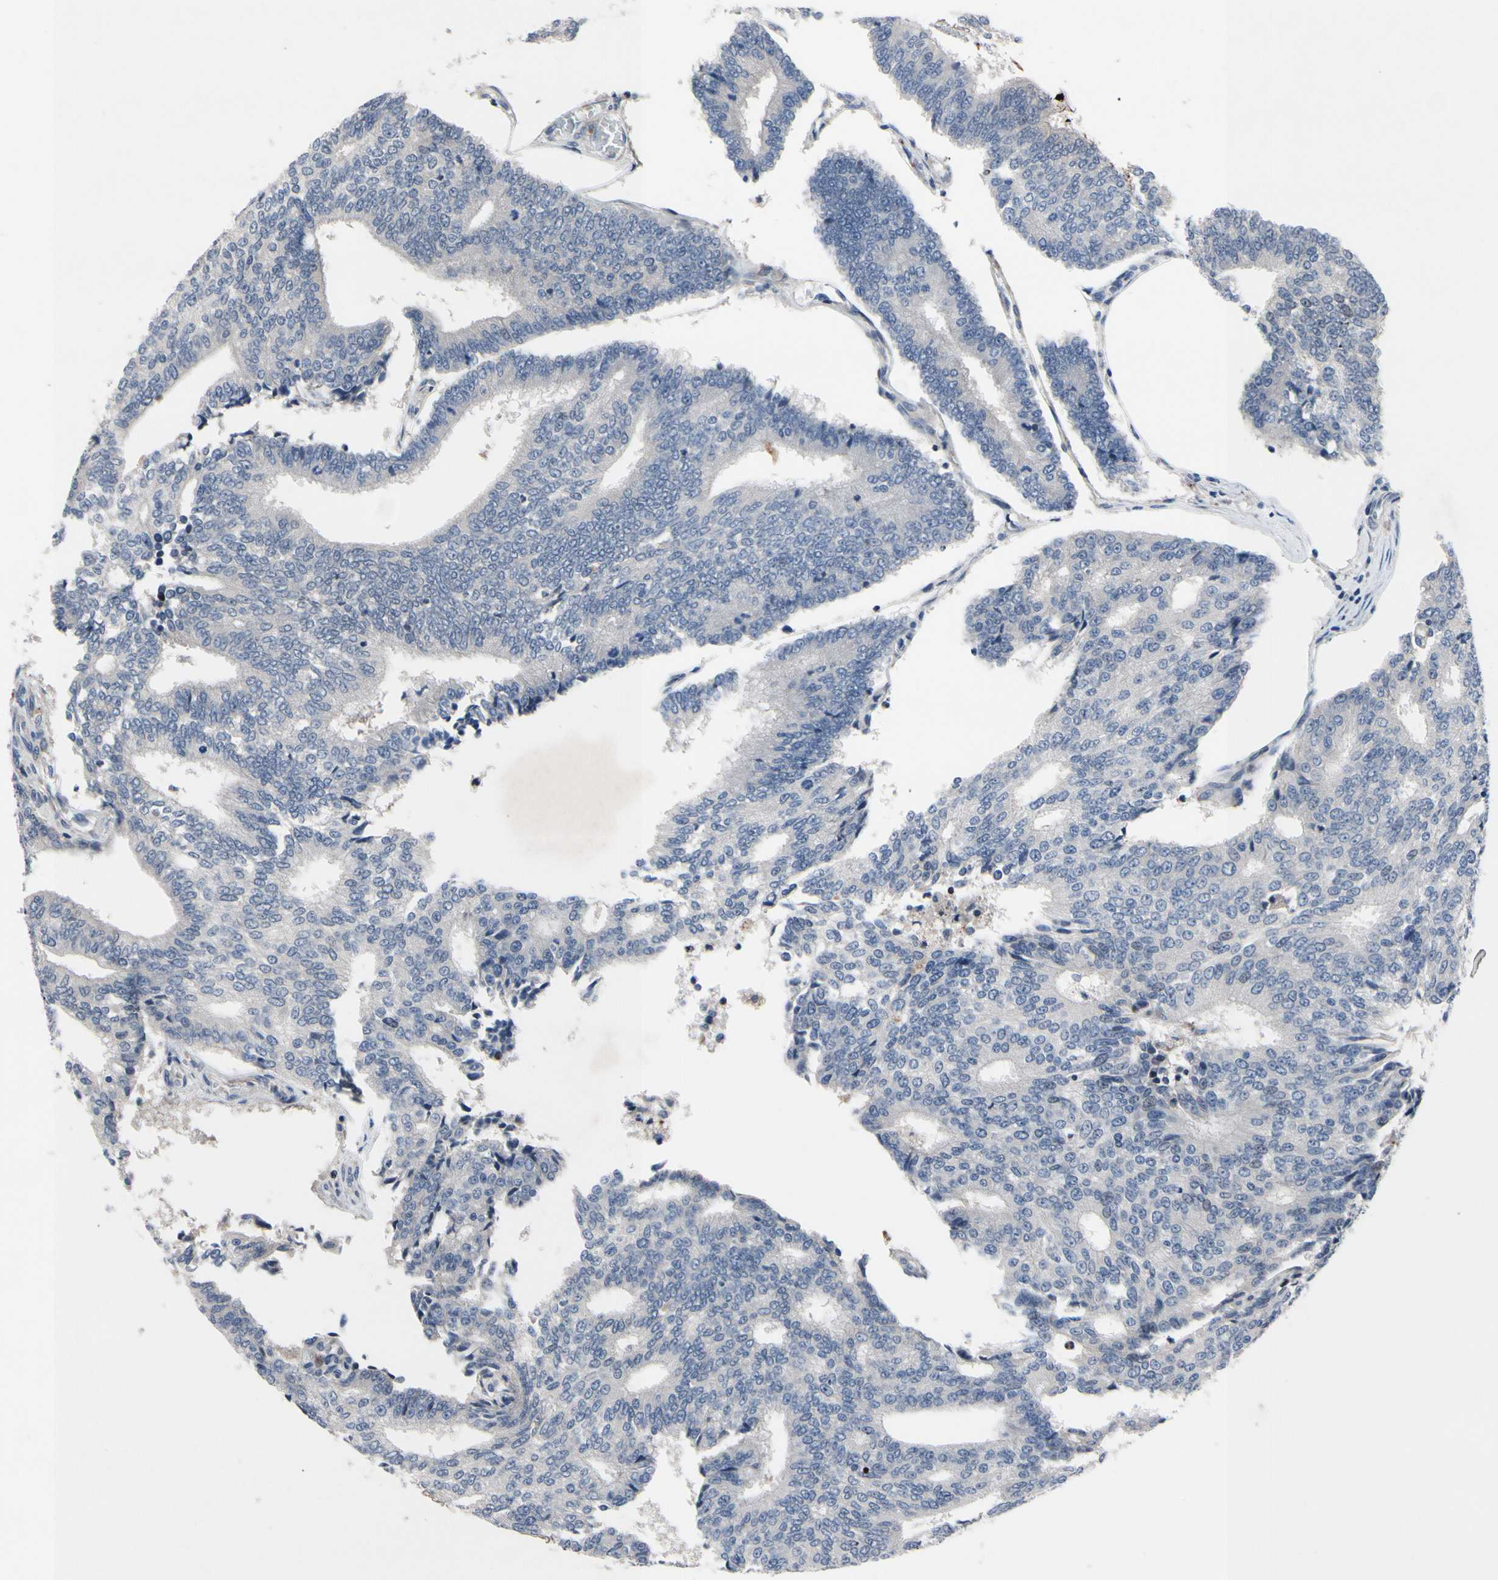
{"staining": {"intensity": "negative", "quantity": "none", "location": "none"}, "tissue": "prostate cancer", "cell_type": "Tumor cells", "image_type": "cancer", "snomed": [{"axis": "morphology", "description": "Adenocarcinoma, High grade"}, {"axis": "topography", "description": "Prostate"}], "caption": "The immunohistochemistry (IHC) photomicrograph has no significant staining in tumor cells of prostate adenocarcinoma (high-grade) tissue.", "gene": "MUTYH", "patient": {"sex": "male", "age": 55}}